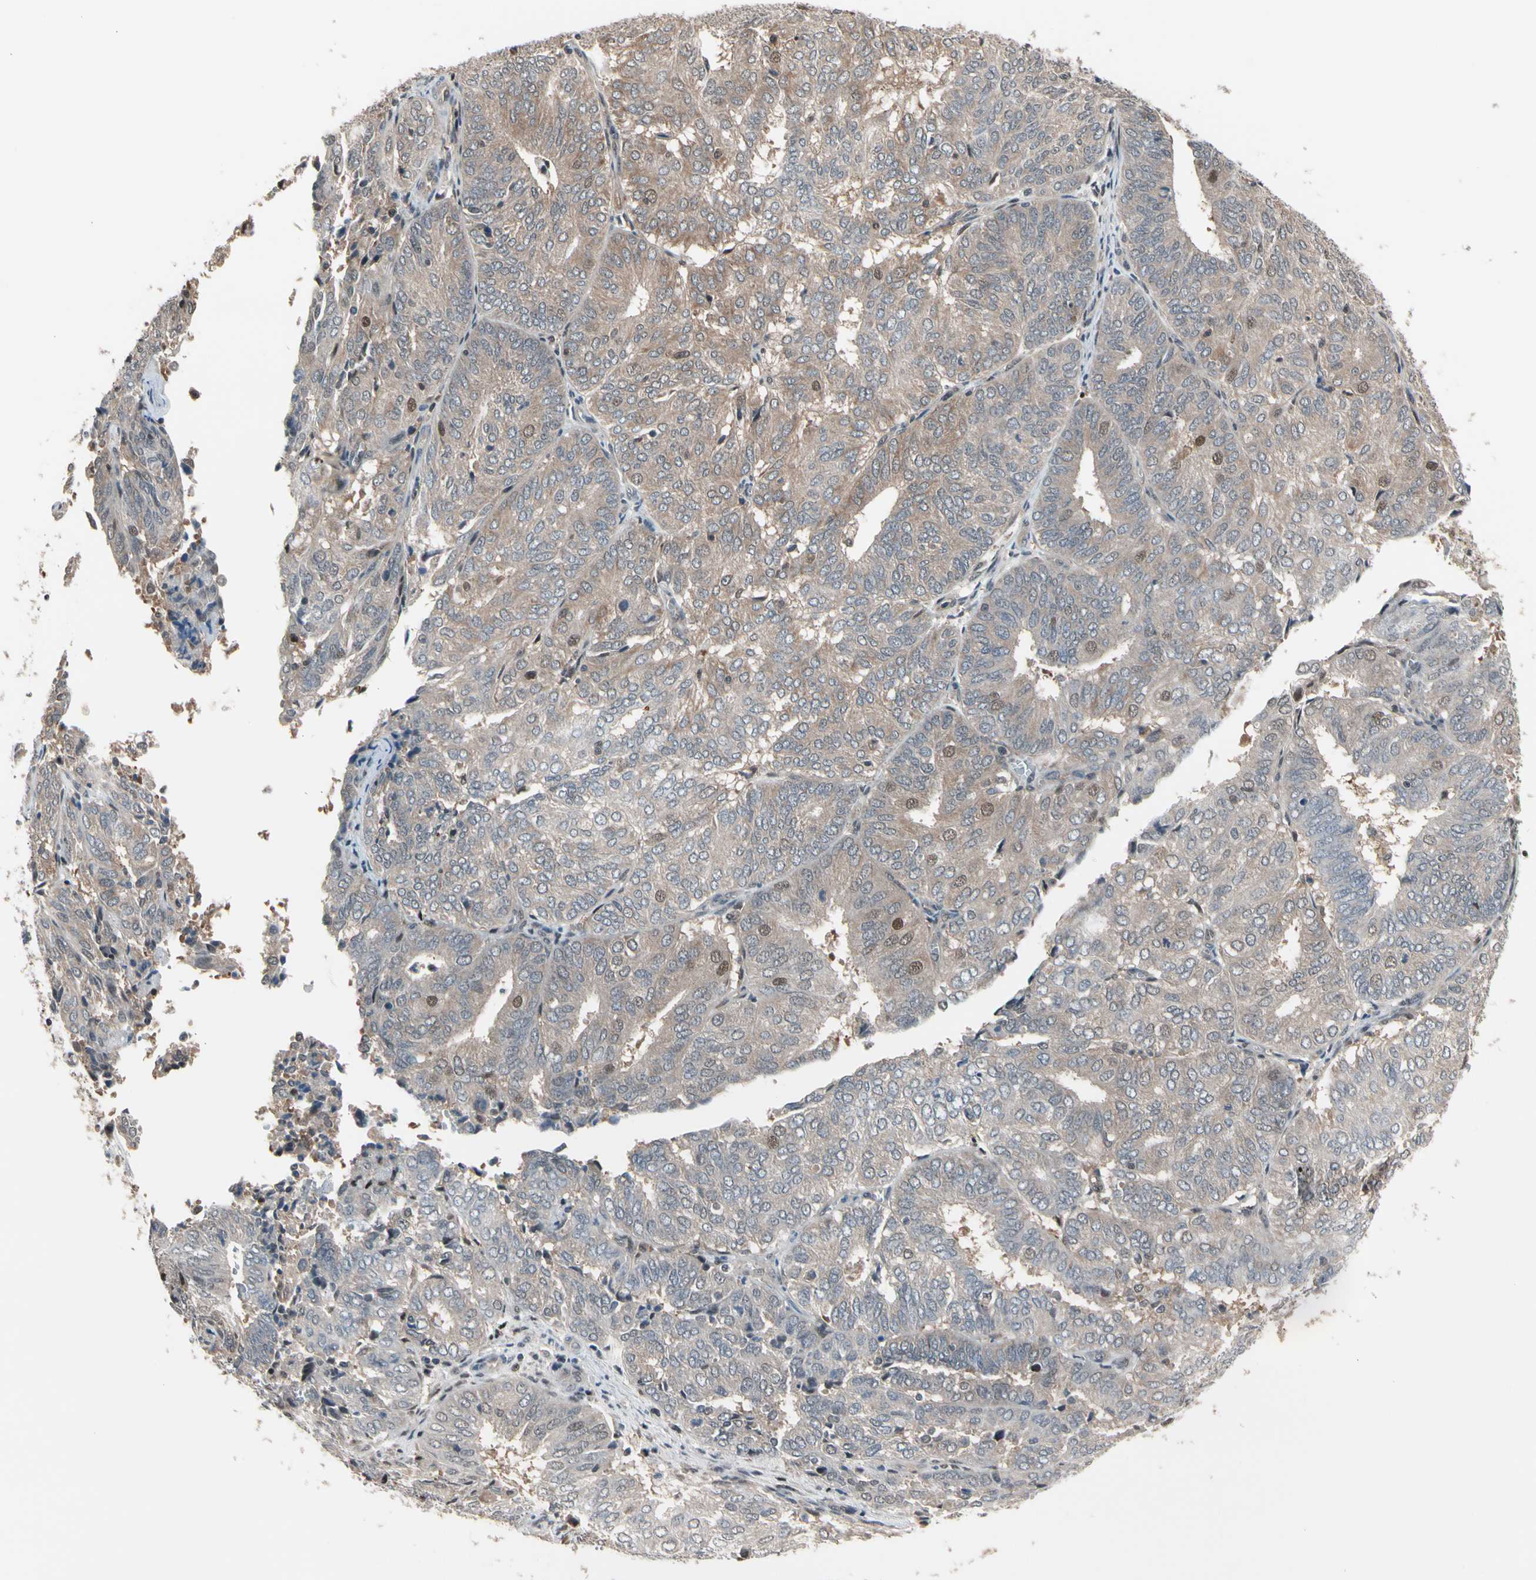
{"staining": {"intensity": "weak", "quantity": ">75%", "location": "cytoplasmic/membranous"}, "tissue": "endometrial cancer", "cell_type": "Tumor cells", "image_type": "cancer", "snomed": [{"axis": "morphology", "description": "Adenocarcinoma, NOS"}, {"axis": "topography", "description": "Uterus"}], "caption": "Protein staining shows weak cytoplasmic/membranous positivity in approximately >75% of tumor cells in endometrial cancer (adenocarcinoma).", "gene": "PSMA2", "patient": {"sex": "female", "age": 60}}